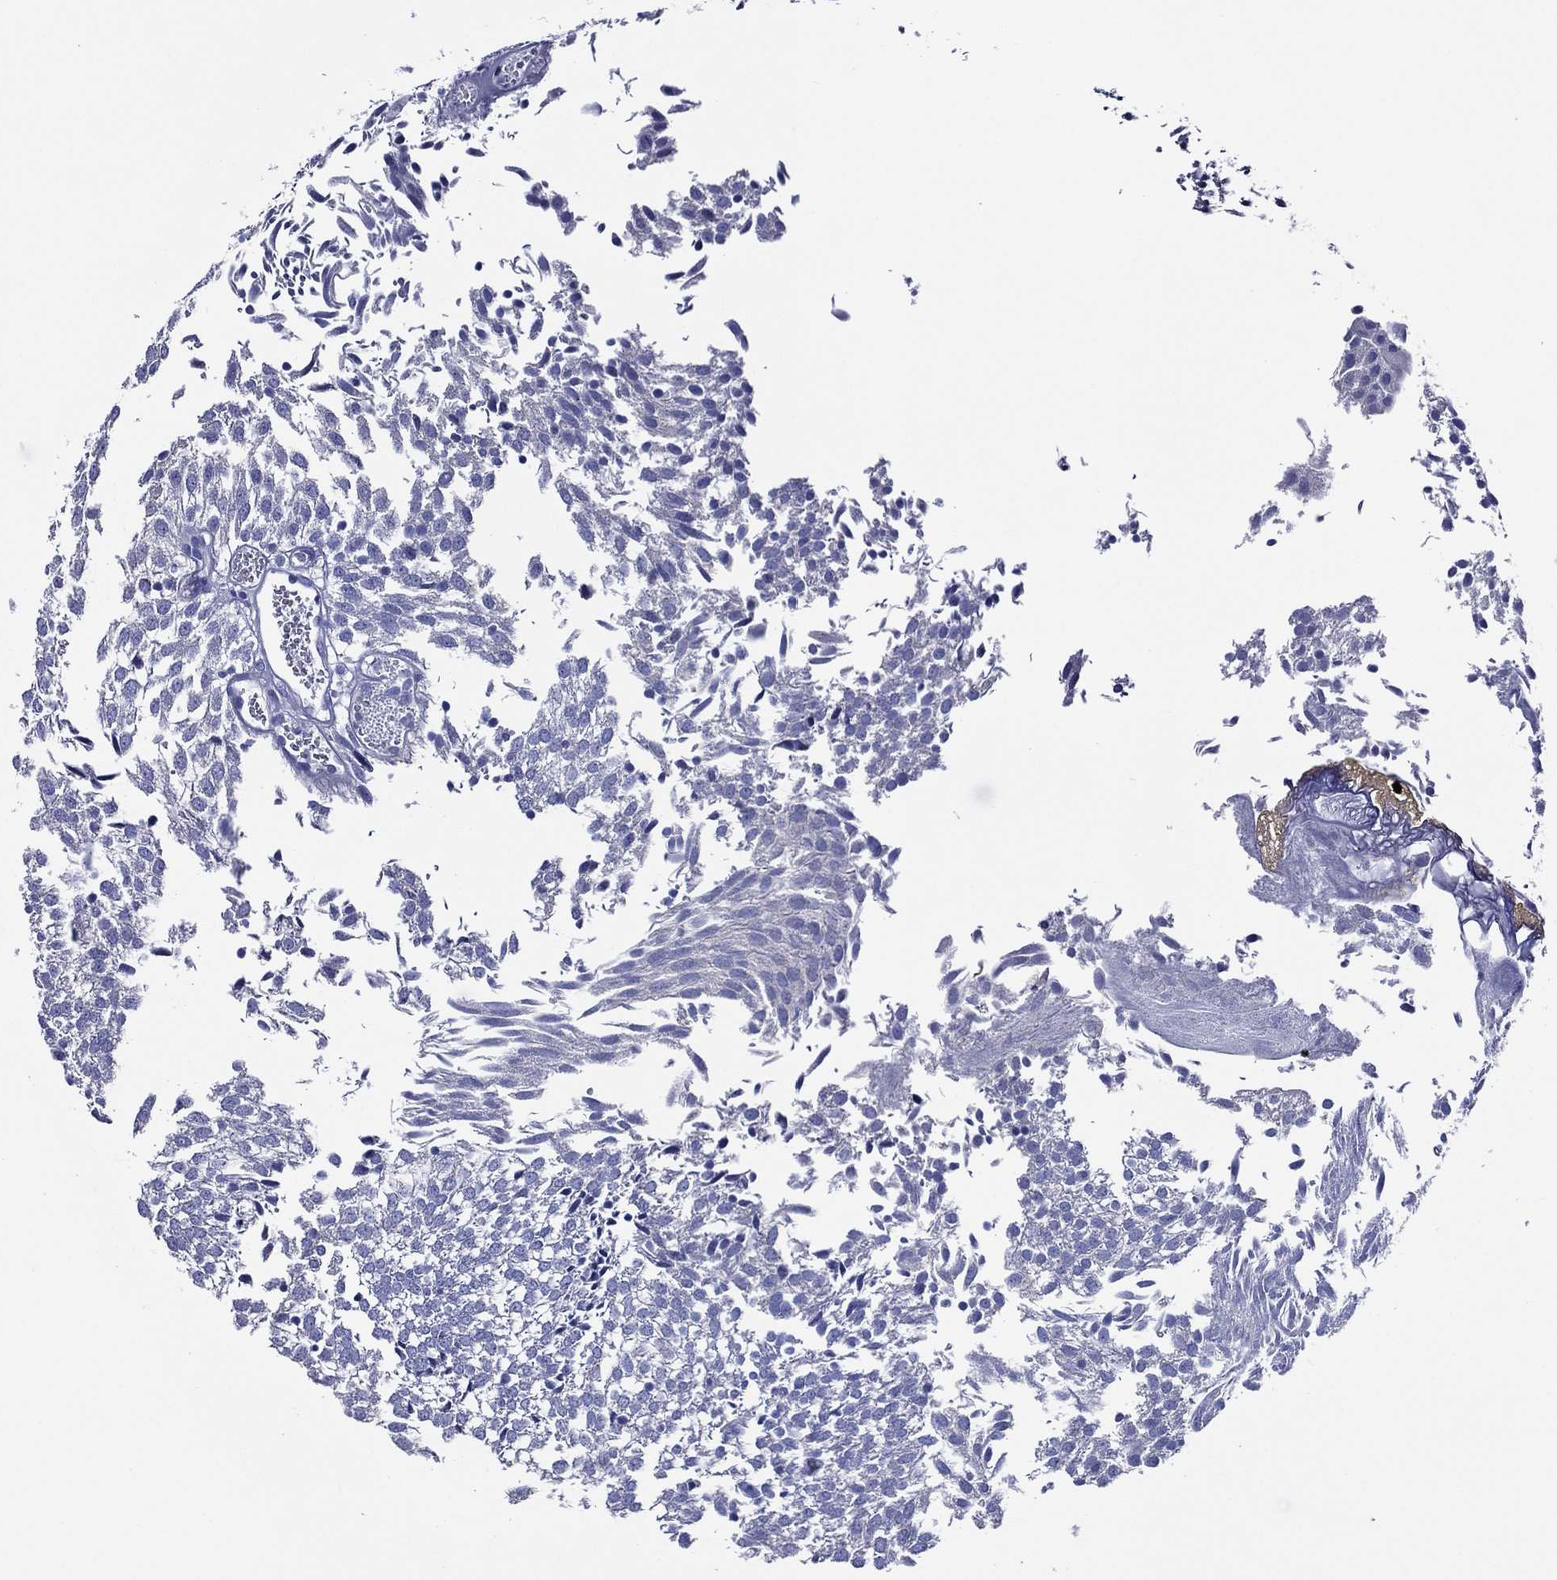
{"staining": {"intensity": "negative", "quantity": "none", "location": "none"}, "tissue": "urothelial cancer", "cell_type": "Tumor cells", "image_type": "cancer", "snomed": [{"axis": "morphology", "description": "Urothelial carcinoma, Low grade"}, {"axis": "topography", "description": "Urinary bladder"}], "caption": "Immunohistochemistry (IHC) of human urothelial carcinoma (low-grade) exhibits no staining in tumor cells. The staining is performed using DAB brown chromogen with nuclei counter-stained in using hematoxylin.", "gene": "ACE2", "patient": {"sex": "male", "age": 52}}